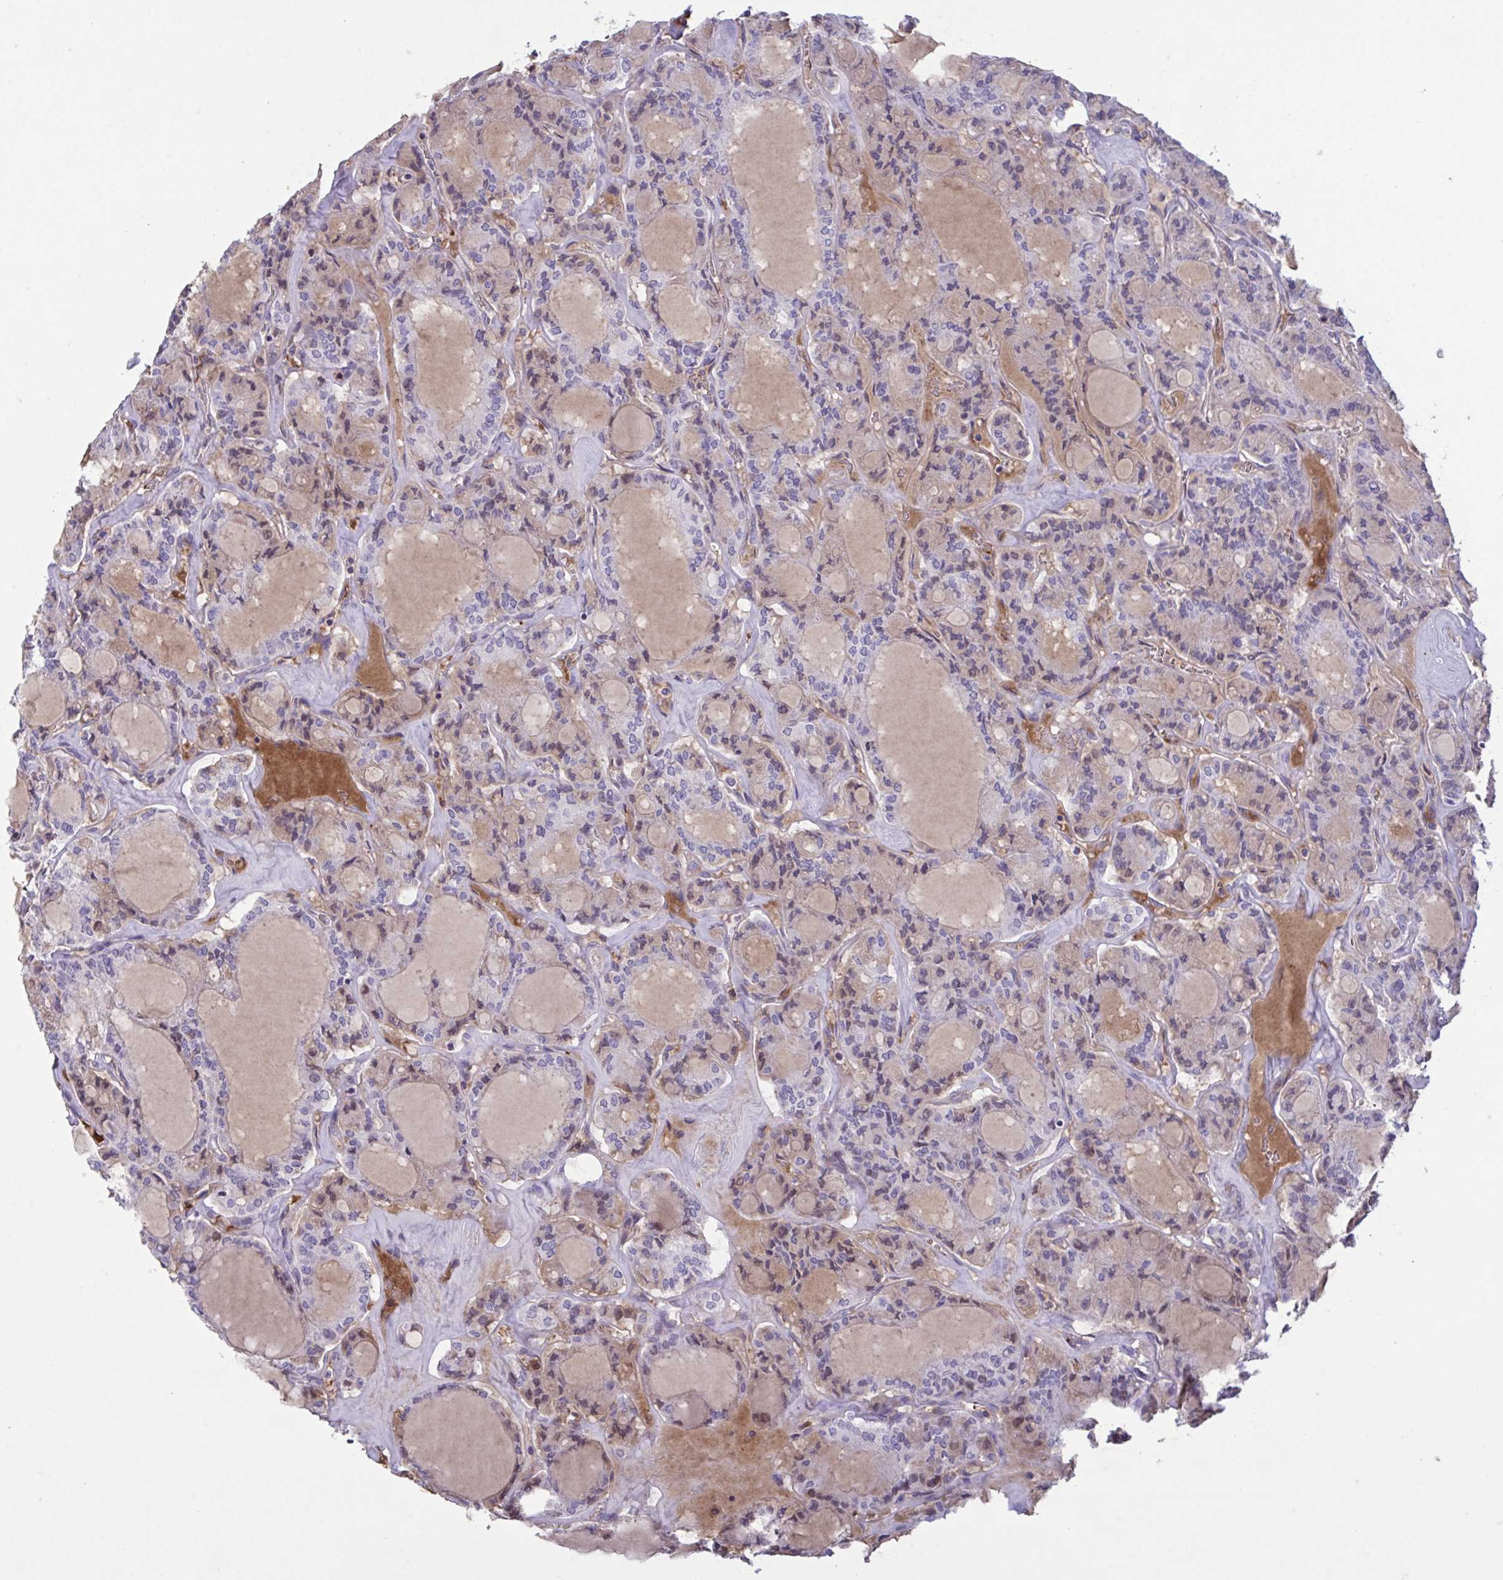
{"staining": {"intensity": "negative", "quantity": "none", "location": "none"}, "tissue": "thyroid cancer", "cell_type": "Tumor cells", "image_type": "cancer", "snomed": [{"axis": "morphology", "description": "Papillary adenocarcinoma, NOS"}, {"axis": "topography", "description": "Thyroid gland"}], "caption": "High magnification brightfield microscopy of papillary adenocarcinoma (thyroid) stained with DAB (3,3'-diaminobenzidine) (brown) and counterstained with hematoxylin (blue): tumor cells show no significant positivity.", "gene": "IL1R1", "patient": {"sex": "male", "age": 87}}